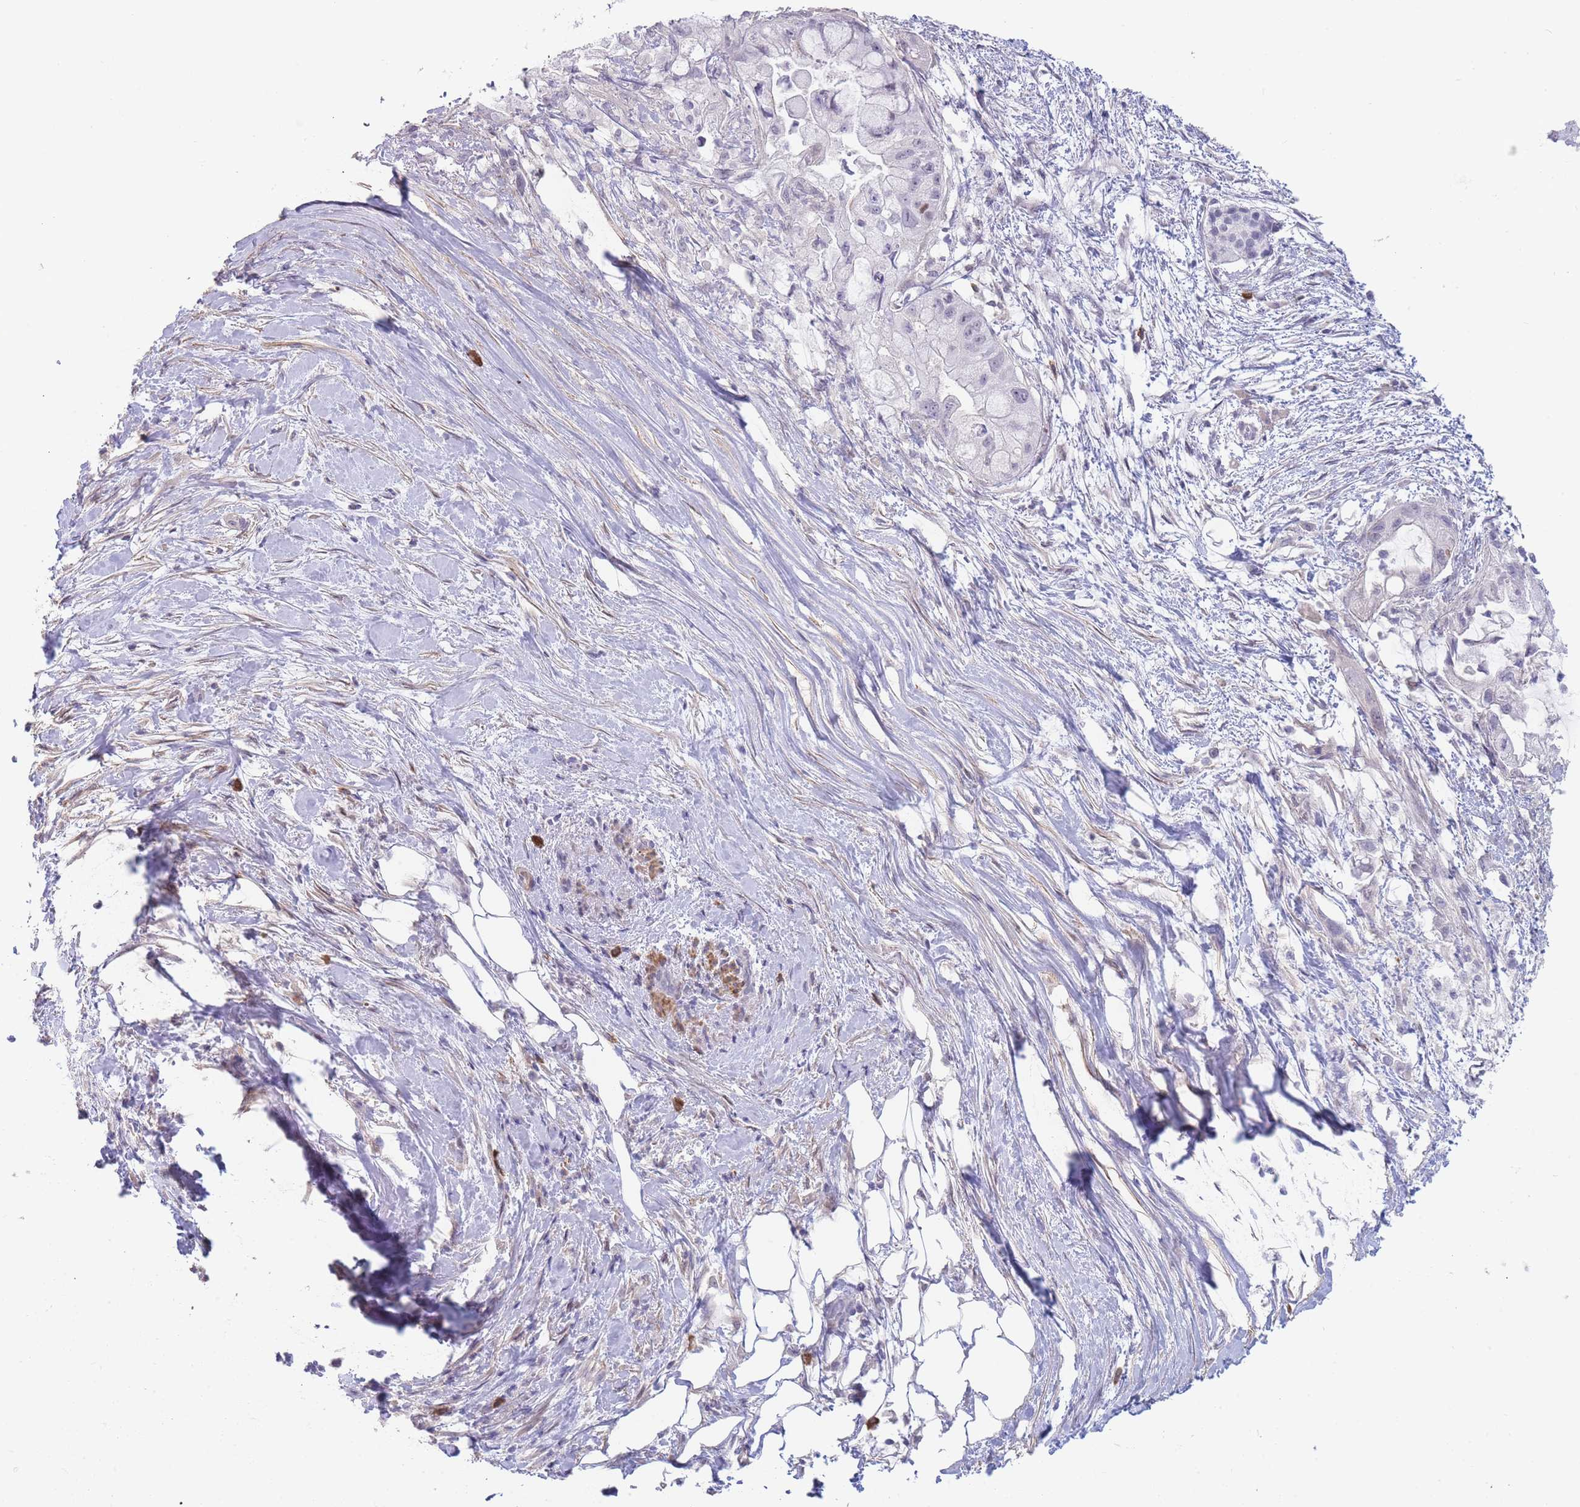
{"staining": {"intensity": "negative", "quantity": "none", "location": "none"}, "tissue": "pancreatic cancer", "cell_type": "Tumor cells", "image_type": "cancer", "snomed": [{"axis": "morphology", "description": "Adenocarcinoma, NOS"}, {"axis": "topography", "description": "Pancreas"}], "caption": "This is a histopathology image of immunohistochemistry (IHC) staining of pancreatic cancer, which shows no staining in tumor cells. (DAB IHC, high magnification).", "gene": "ASAP3", "patient": {"sex": "male", "age": 48}}